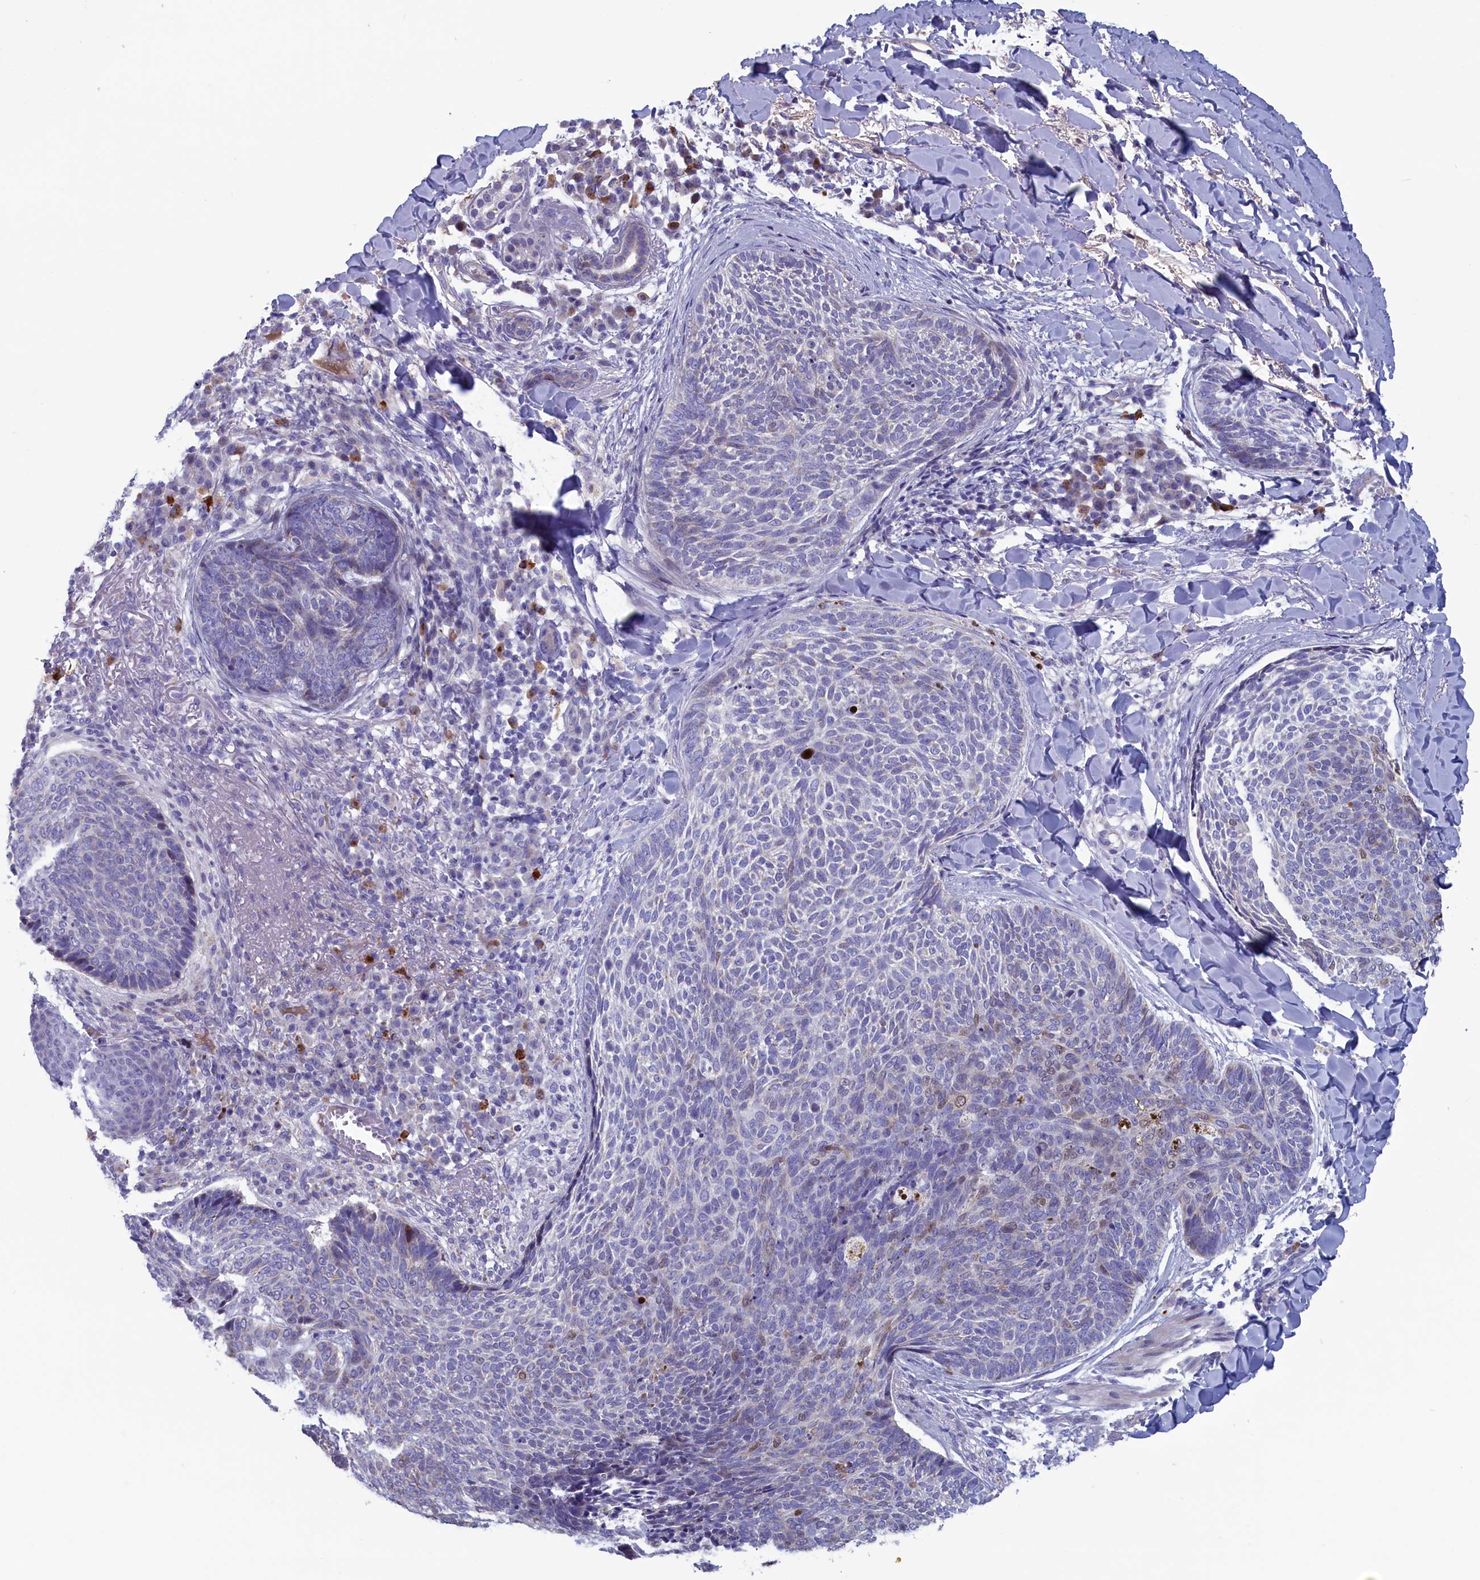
{"staining": {"intensity": "negative", "quantity": "none", "location": "none"}, "tissue": "skin cancer", "cell_type": "Tumor cells", "image_type": "cancer", "snomed": [{"axis": "morphology", "description": "Basal cell carcinoma"}, {"axis": "topography", "description": "Skin"}], "caption": "There is no significant expression in tumor cells of skin basal cell carcinoma.", "gene": "NIBAN3", "patient": {"sex": "male", "age": 85}}